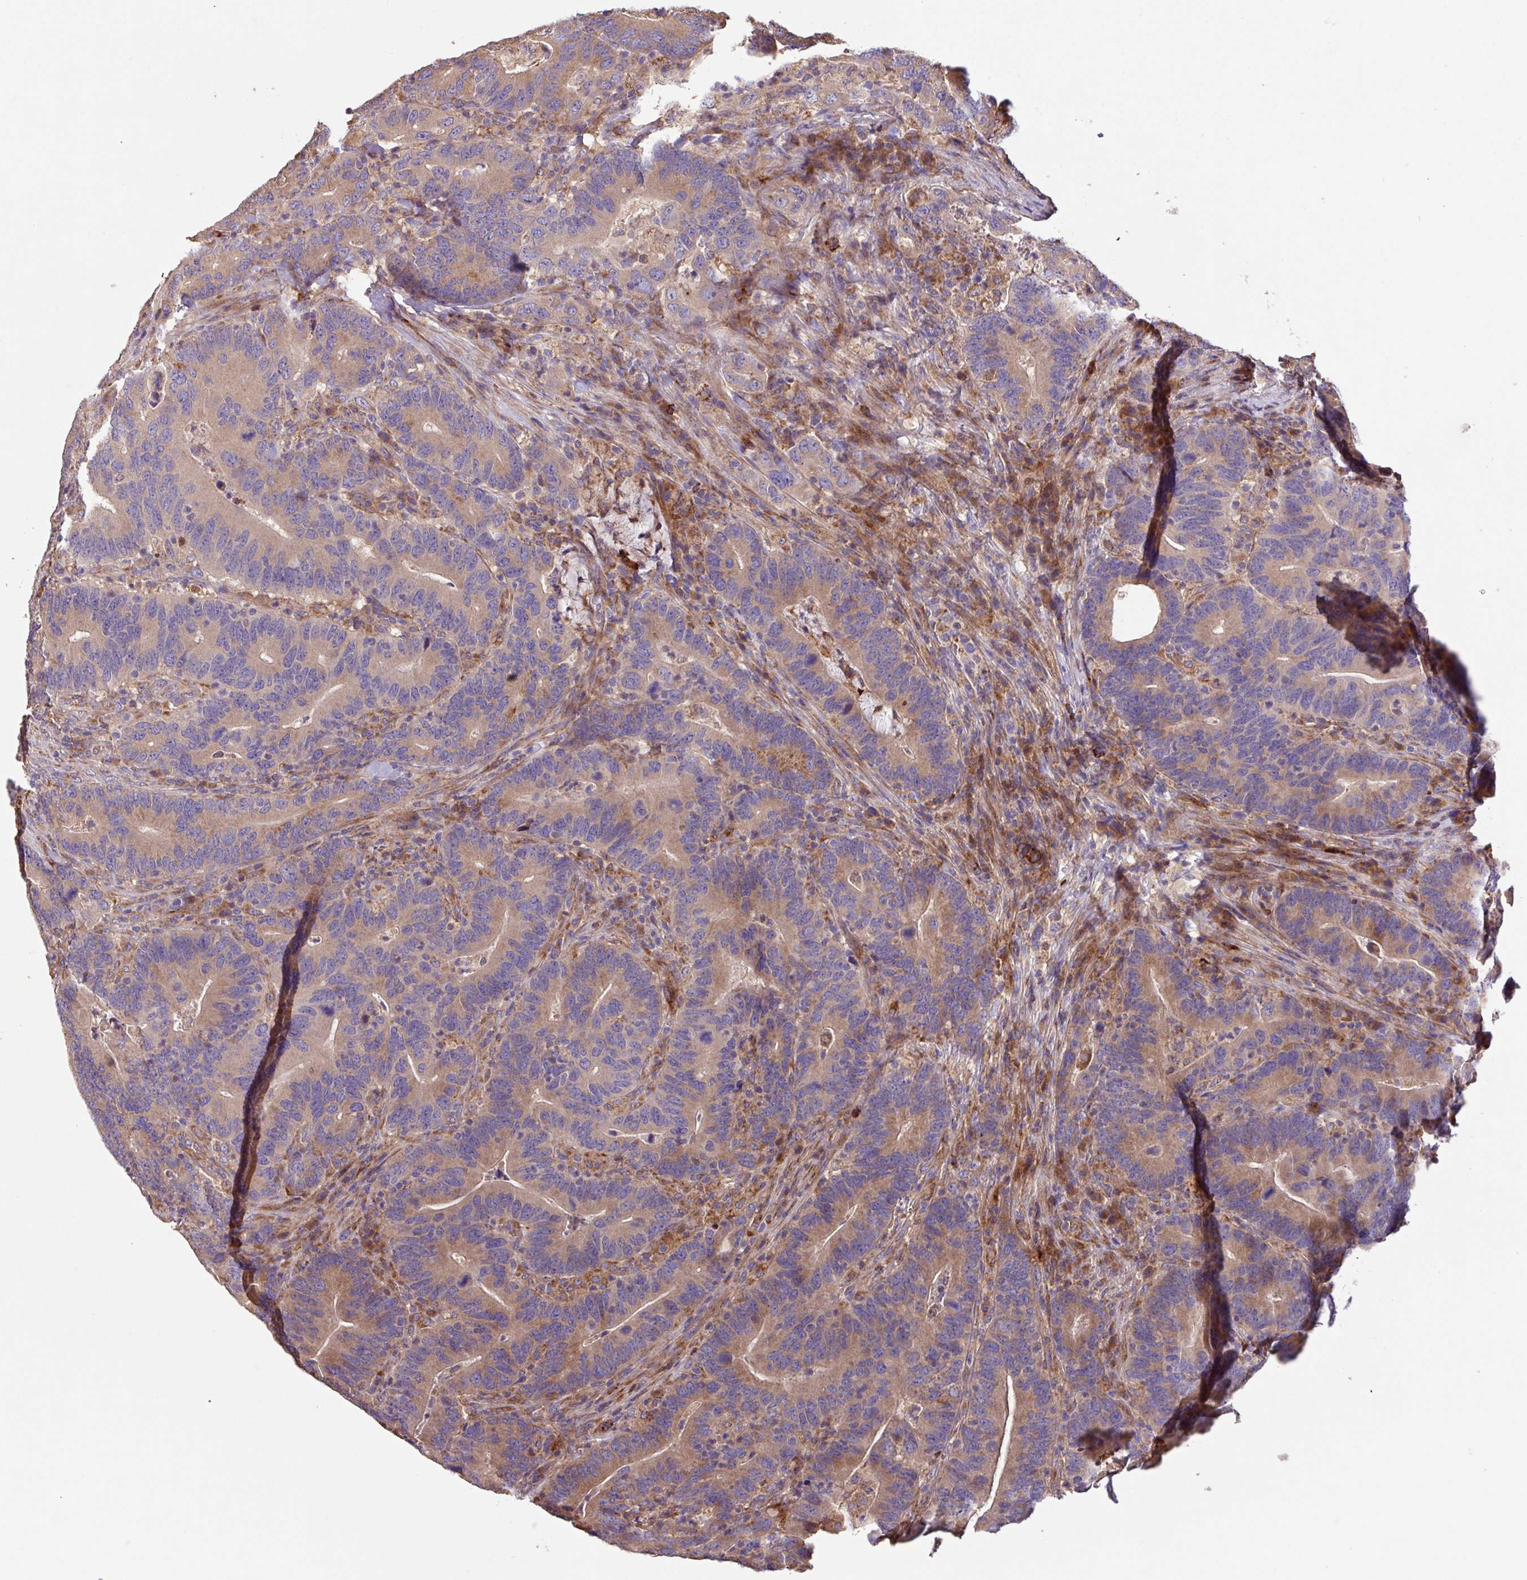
{"staining": {"intensity": "moderate", "quantity": "25%-75%", "location": "cytoplasmic/membranous"}, "tissue": "colorectal cancer", "cell_type": "Tumor cells", "image_type": "cancer", "snomed": [{"axis": "morphology", "description": "Adenocarcinoma, NOS"}, {"axis": "topography", "description": "Colon"}], "caption": "Adenocarcinoma (colorectal) stained with a brown dye shows moderate cytoplasmic/membranous positive positivity in approximately 25%-75% of tumor cells.", "gene": "PTPRQ", "patient": {"sex": "female", "age": 66}}